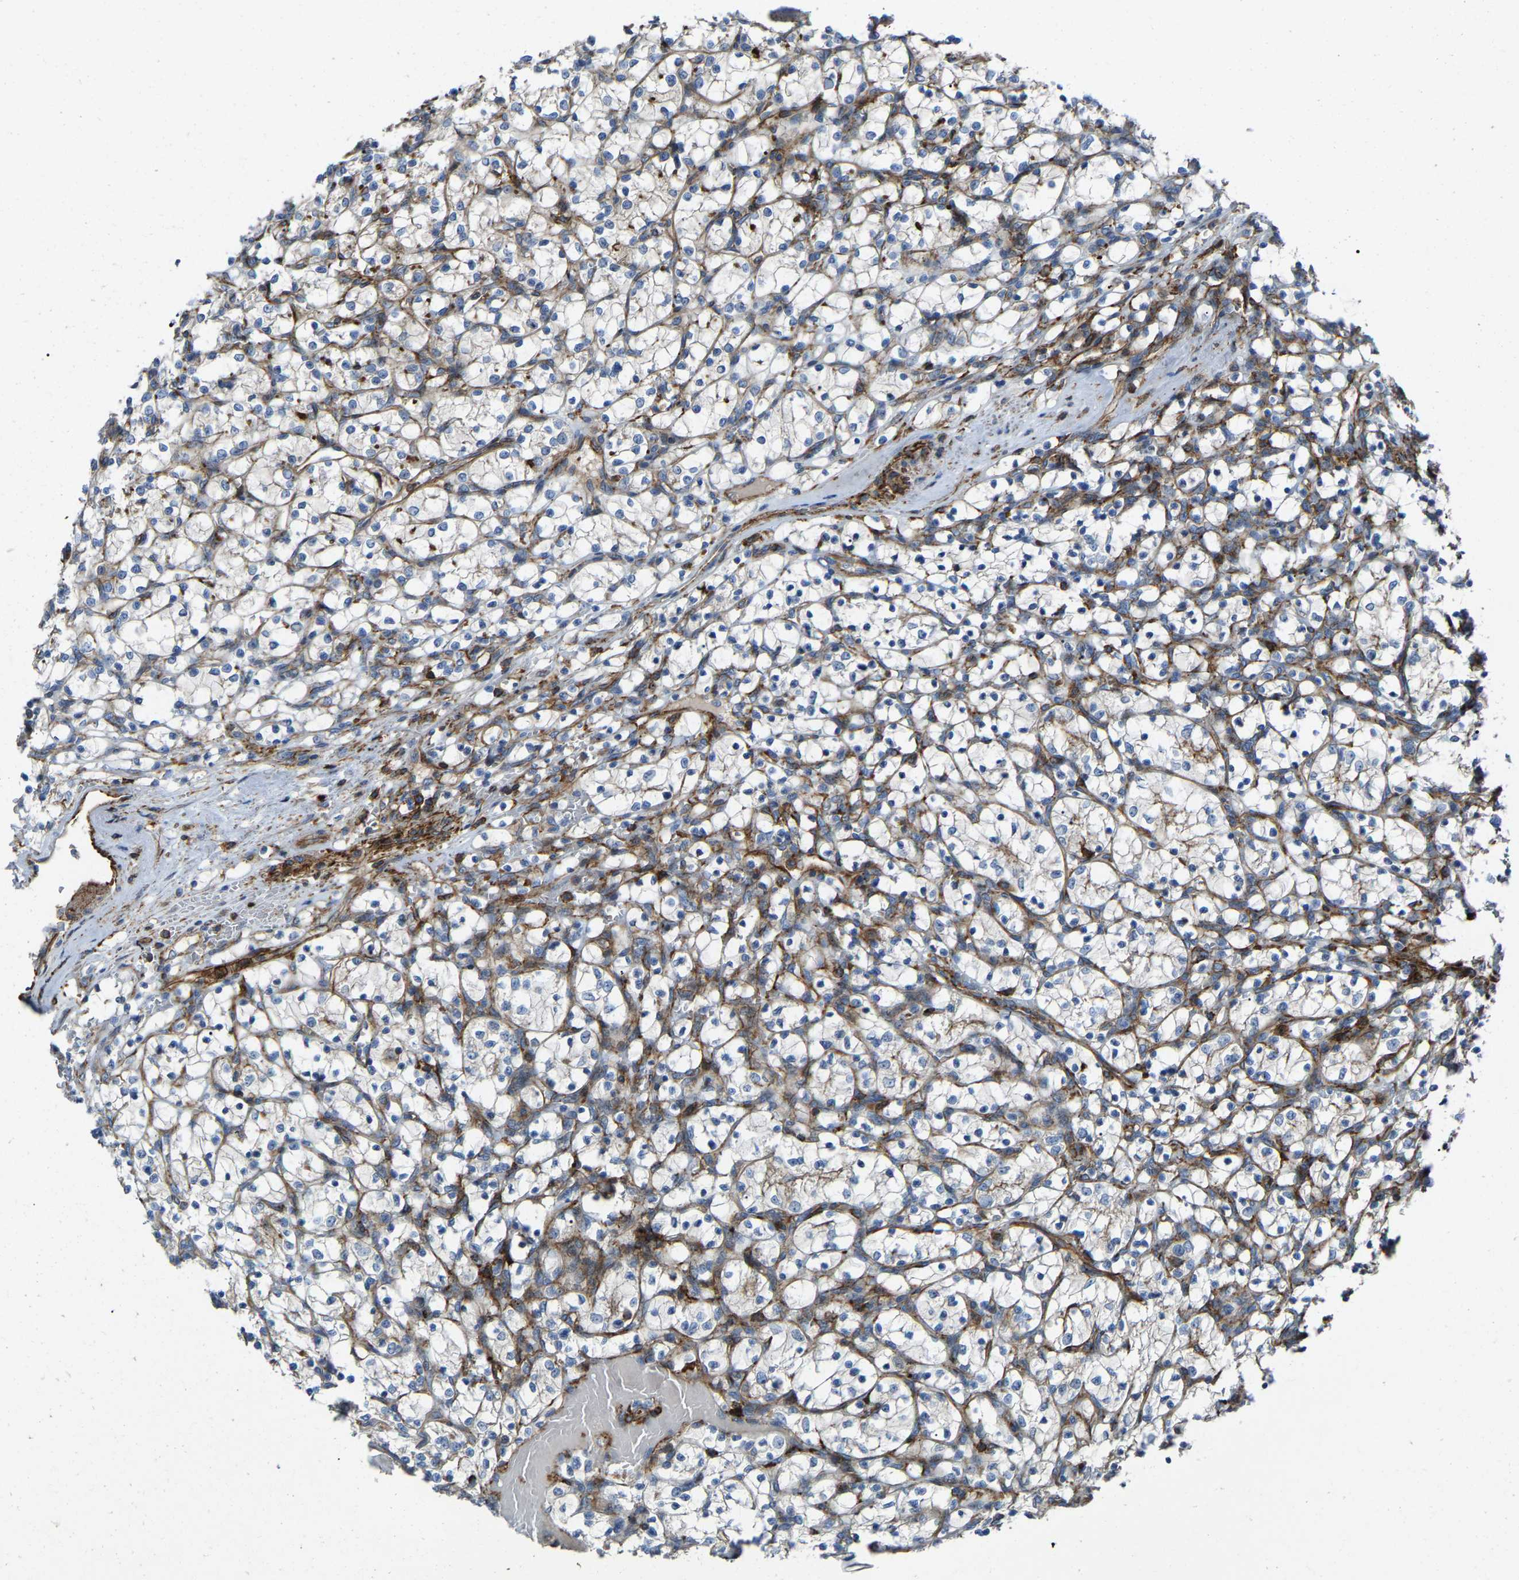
{"staining": {"intensity": "negative", "quantity": "none", "location": "none"}, "tissue": "renal cancer", "cell_type": "Tumor cells", "image_type": "cancer", "snomed": [{"axis": "morphology", "description": "Adenocarcinoma, NOS"}, {"axis": "topography", "description": "Kidney"}], "caption": "IHC of adenocarcinoma (renal) shows no staining in tumor cells. (DAB immunohistochemistry visualized using brightfield microscopy, high magnification).", "gene": "AGPAT2", "patient": {"sex": "female", "age": 69}}